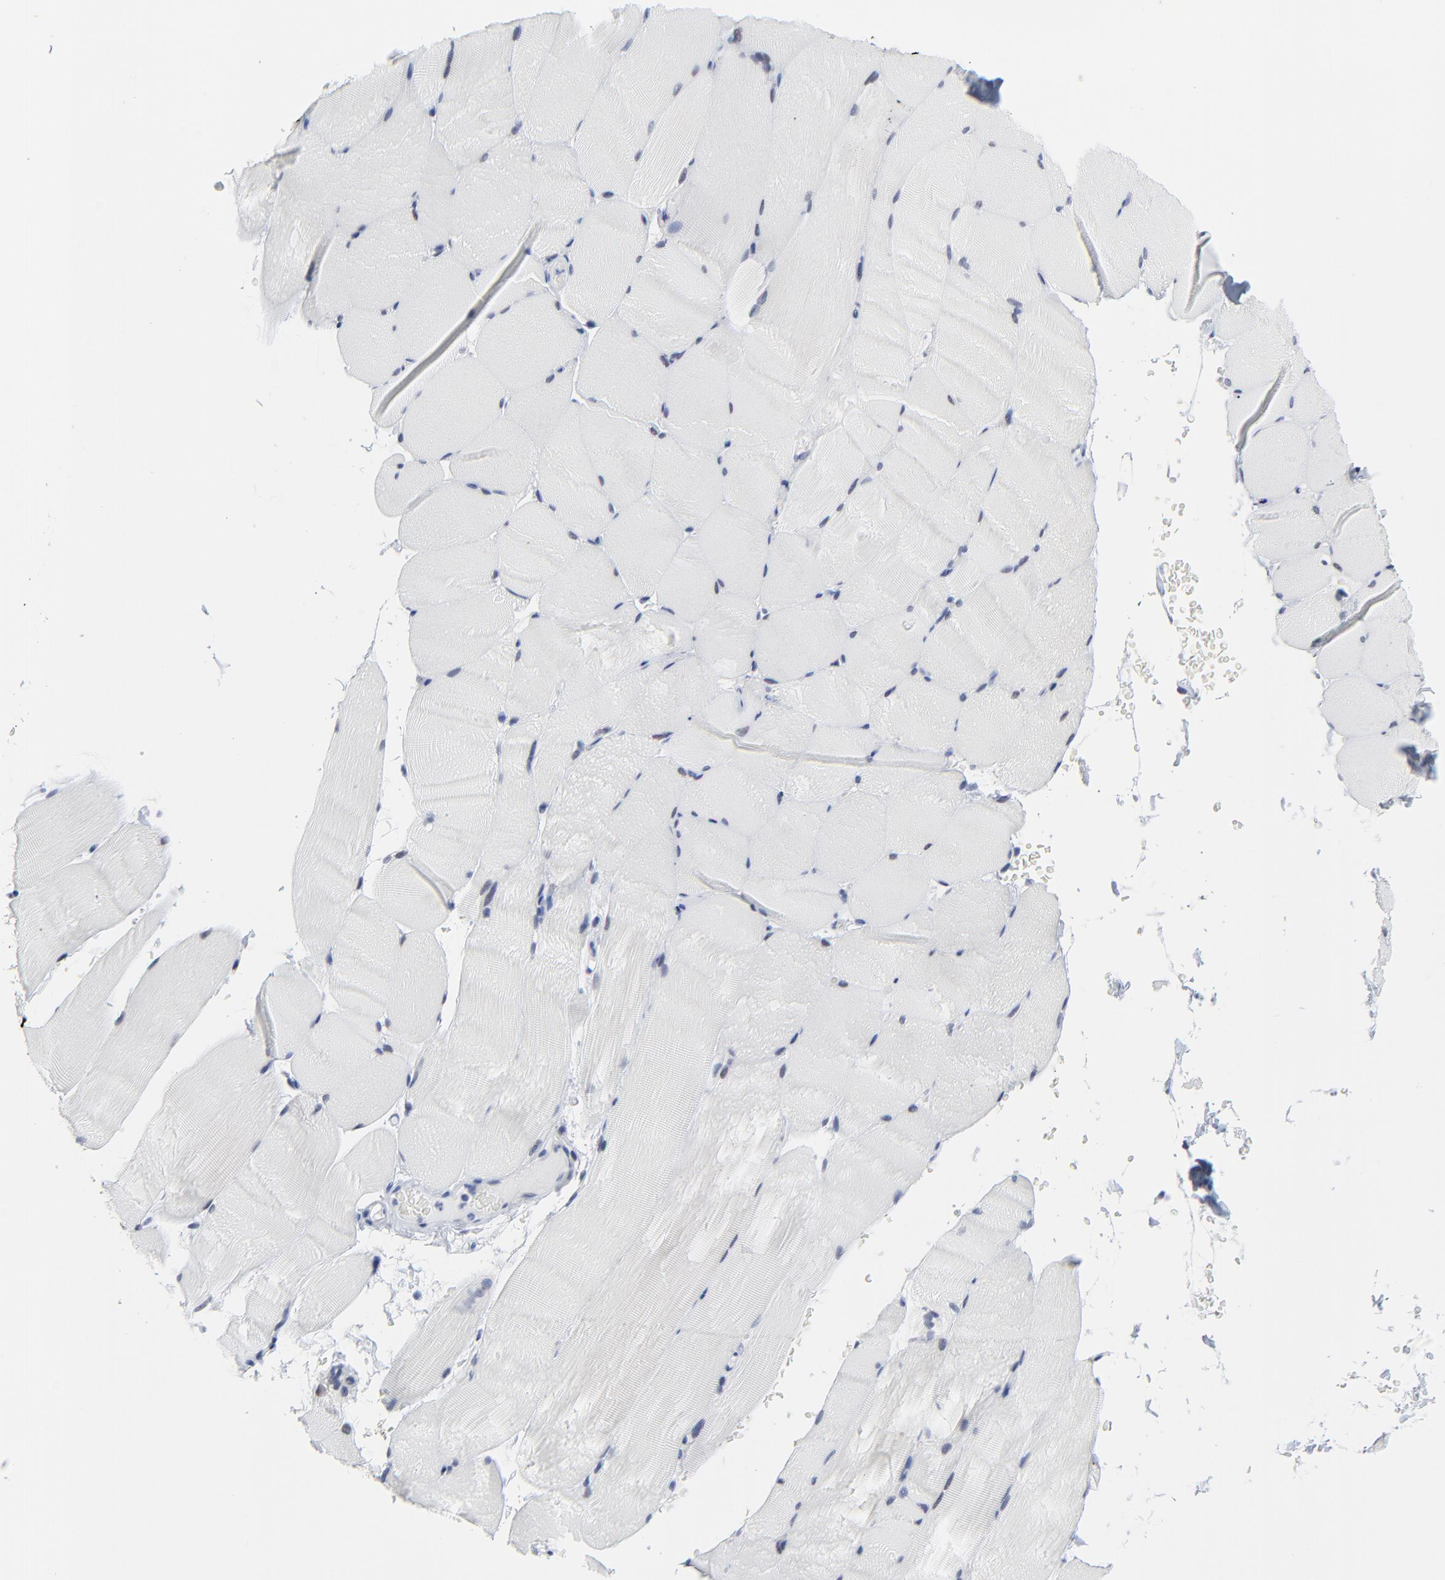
{"staining": {"intensity": "negative", "quantity": "none", "location": "none"}, "tissue": "skeletal muscle", "cell_type": "Myocytes", "image_type": "normal", "snomed": [{"axis": "morphology", "description": "Normal tissue, NOS"}, {"axis": "topography", "description": "Skeletal muscle"}, {"axis": "topography", "description": "Parathyroid gland"}], "caption": "IHC micrograph of unremarkable skeletal muscle: skeletal muscle stained with DAB (3,3'-diaminobenzidine) reveals no significant protein staining in myocytes.", "gene": "ZNF589", "patient": {"sex": "female", "age": 37}}